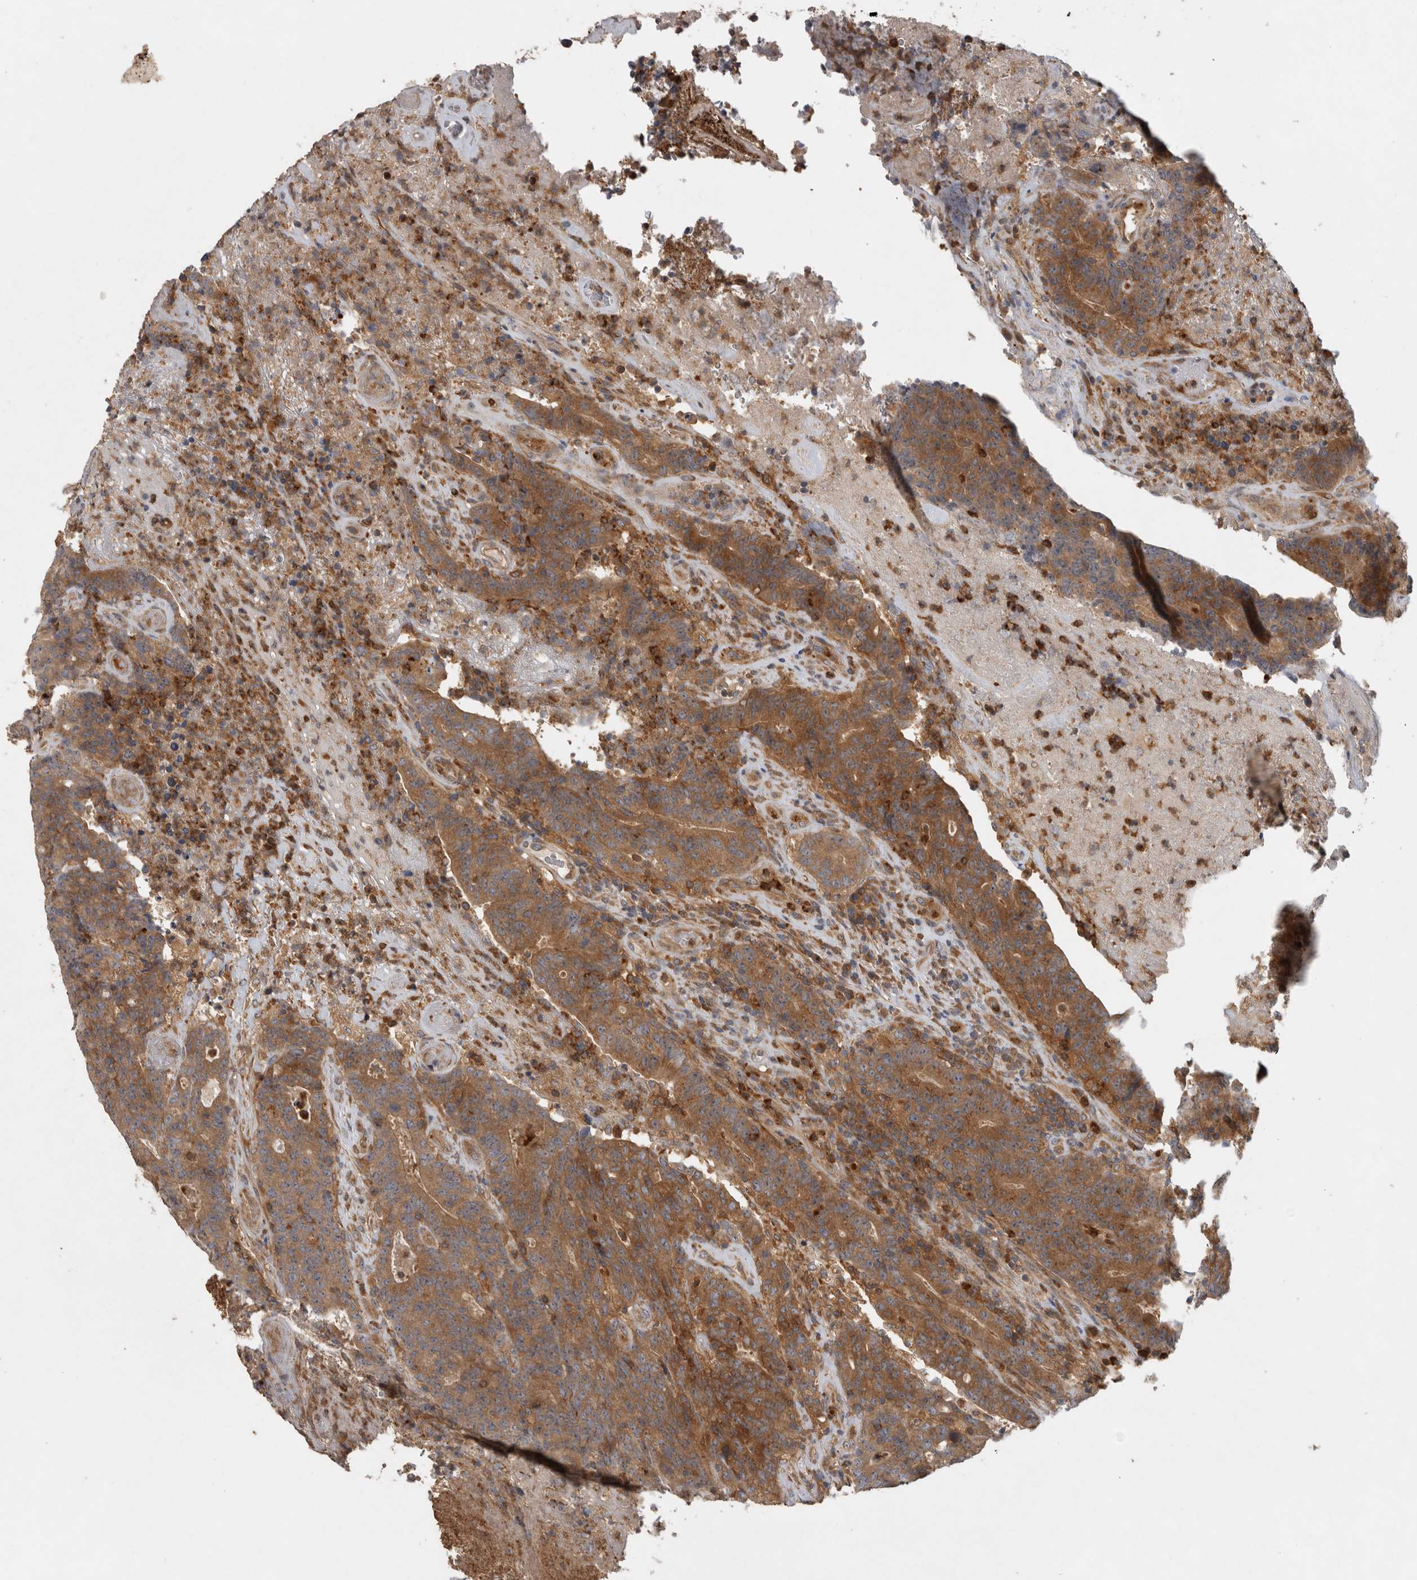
{"staining": {"intensity": "moderate", "quantity": ">75%", "location": "cytoplasmic/membranous"}, "tissue": "colorectal cancer", "cell_type": "Tumor cells", "image_type": "cancer", "snomed": [{"axis": "morphology", "description": "Normal tissue, NOS"}, {"axis": "morphology", "description": "Adenocarcinoma, NOS"}, {"axis": "topography", "description": "Colon"}], "caption": "This is an image of immunohistochemistry staining of colorectal cancer, which shows moderate staining in the cytoplasmic/membranous of tumor cells.", "gene": "VEPH1", "patient": {"sex": "female", "age": 75}}